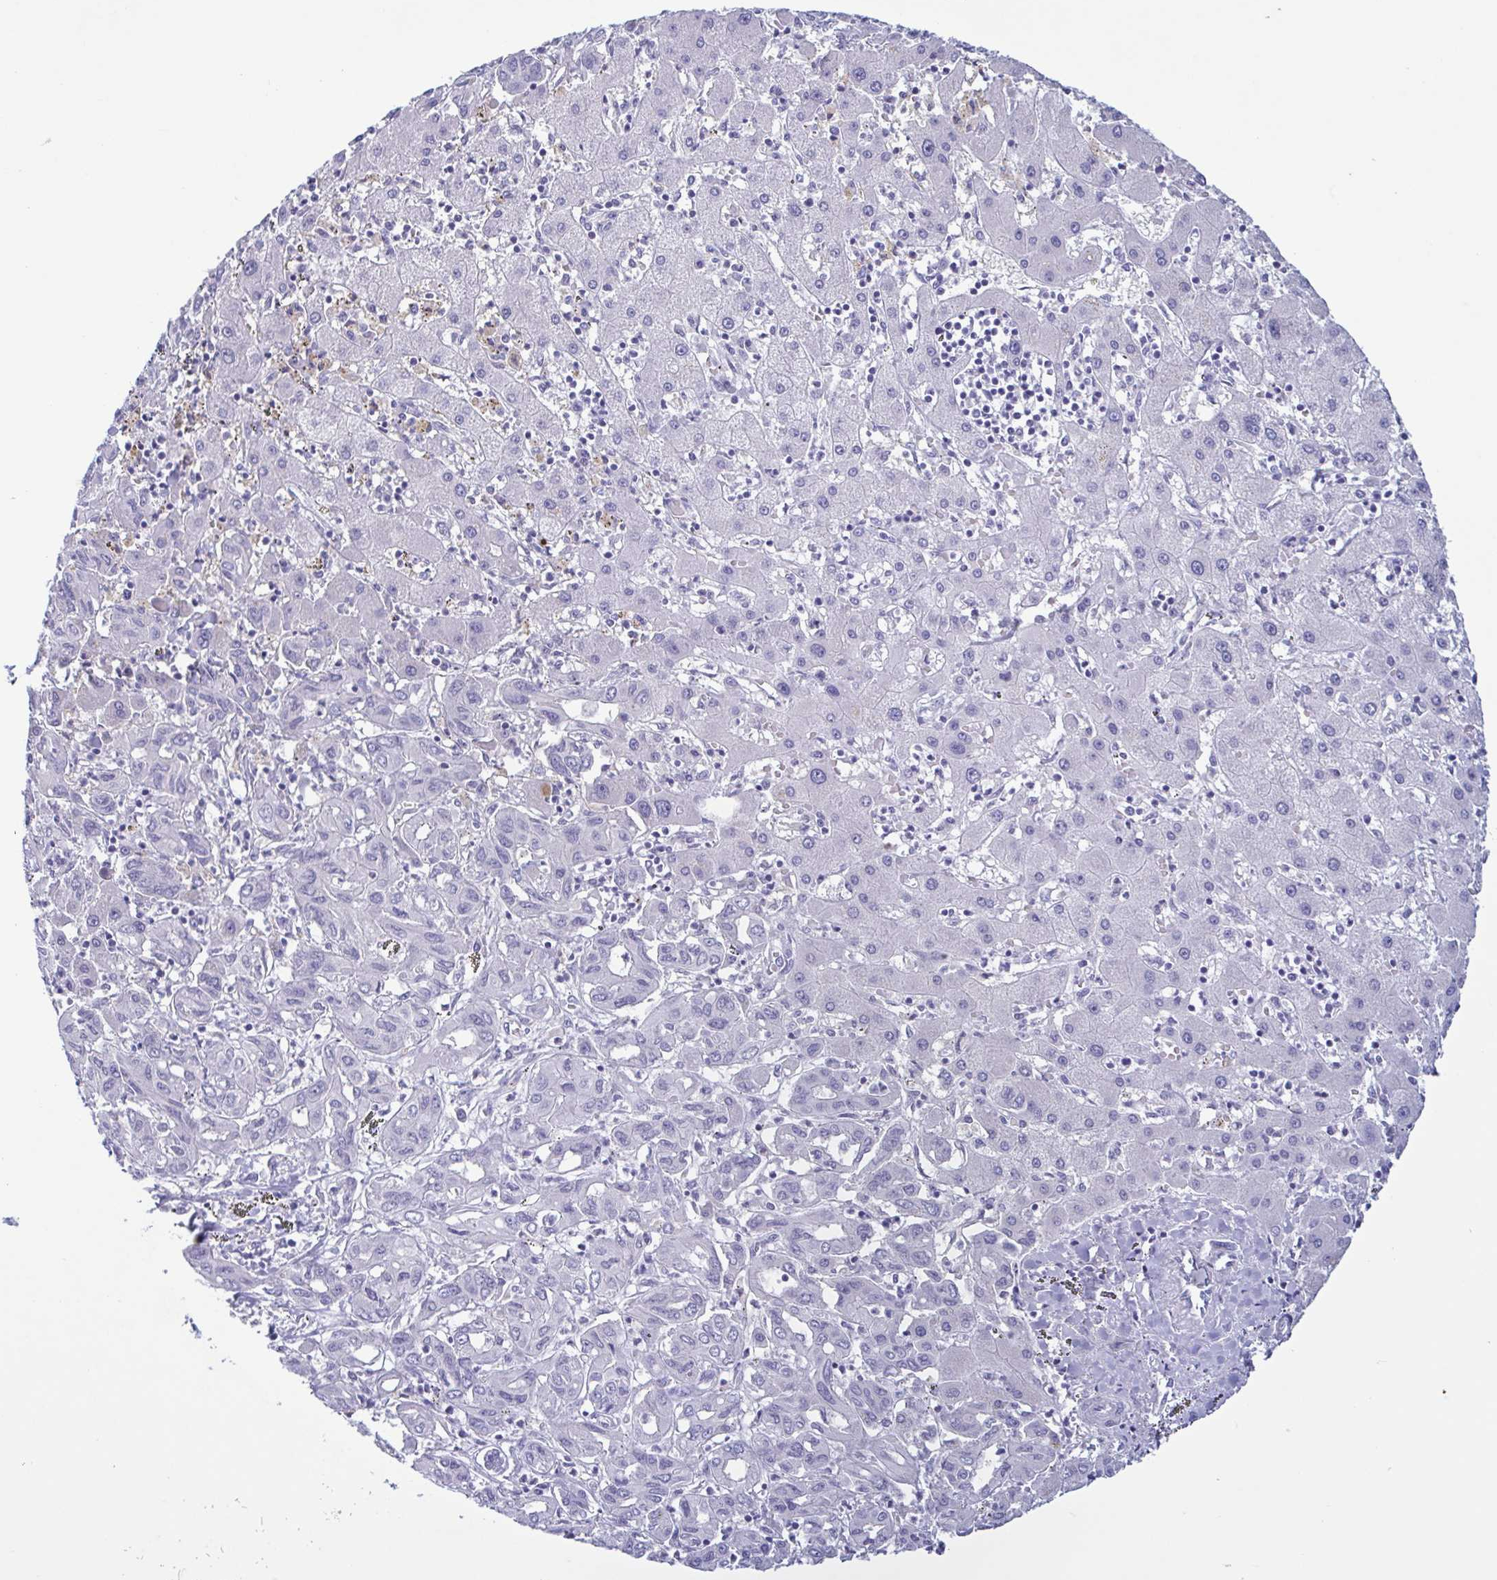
{"staining": {"intensity": "negative", "quantity": "none", "location": "none"}, "tissue": "liver cancer", "cell_type": "Tumor cells", "image_type": "cancer", "snomed": [{"axis": "morphology", "description": "Cholangiocarcinoma"}, {"axis": "topography", "description": "Liver"}], "caption": "A histopathology image of cholangiocarcinoma (liver) stained for a protein displays no brown staining in tumor cells.", "gene": "INAFM1", "patient": {"sex": "female", "age": 60}}